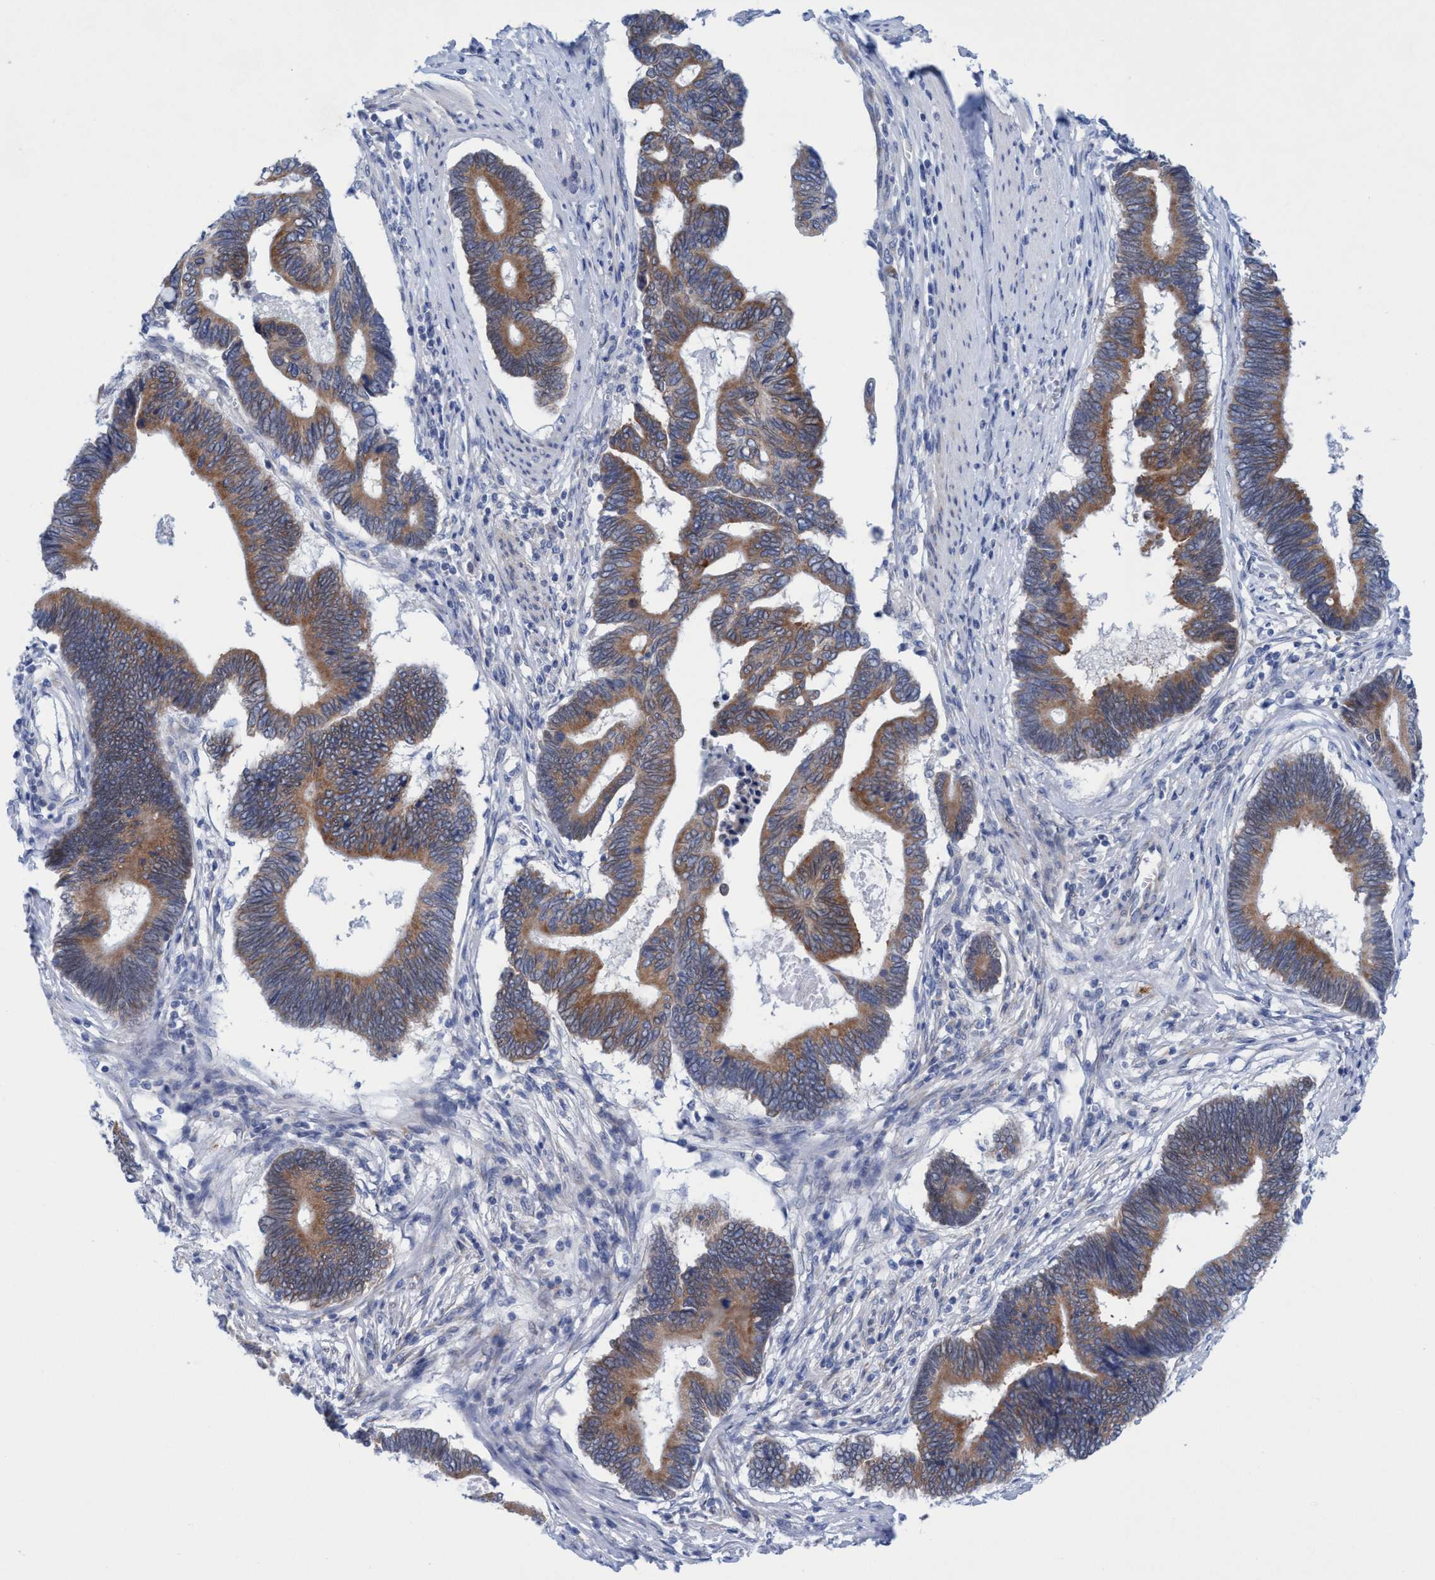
{"staining": {"intensity": "strong", "quantity": ">75%", "location": "cytoplasmic/membranous"}, "tissue": "pancreatic cancer", "cell_type": "Tumor cells", "image_type": "cancer", "snomed": [{"axis": "morphology", "description": "Adenocarcinoma, NOS"}, {"axis": "topography", "description": "Pancreas"}], "caption": "An image of pancreatic adenocarcinoma stained for a protein reveals strong cytoplasmic/membranous brown staining in tumor cells.", "gene": "RSAD1", "patient": {"sex": "female", "age": 70}}